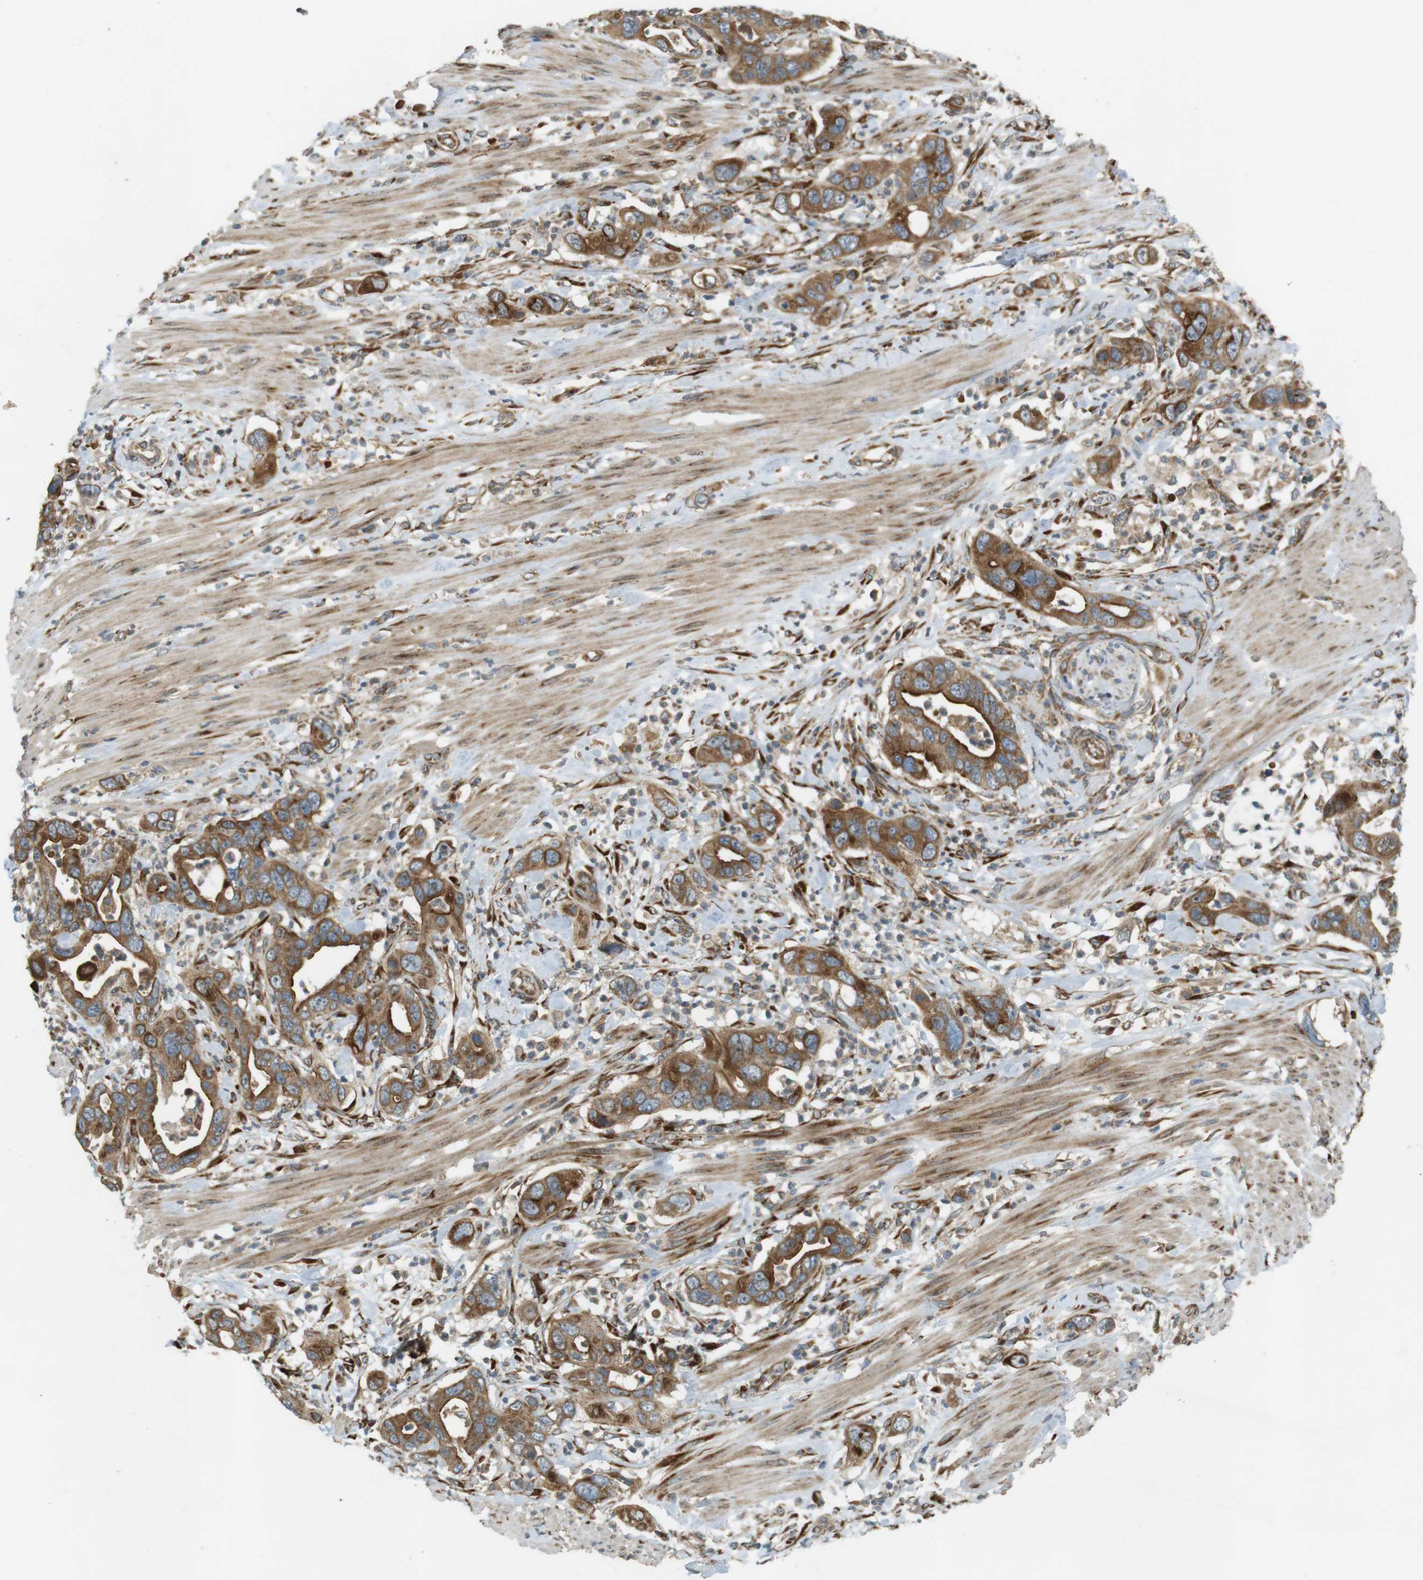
{"staining": {"intensity": "moderate", "quantity": ">75%", "location": "cytoplasmic/membranous"}, "tissue": "pancreatic cancer", "cell_type": "Tumor cells", "image_type": "cancer", "snomed": [{"axis": "morphology", "description": "Adenocarcinoma, NOS"}, {"axis": "topography", "description": "Pancreas"}], "caption": "DAB immunohistochemical staining of human pancreatic cancer (adenocarcinoma) demonstrates moderate cytoplasmic/membranous protein expression in approximately >75% of tumor cells. (Brightfield microscopy of DAB IHC at high magnification).", "gene": "SLC41A1", "patient": {"sex": "female", "age": 60}}